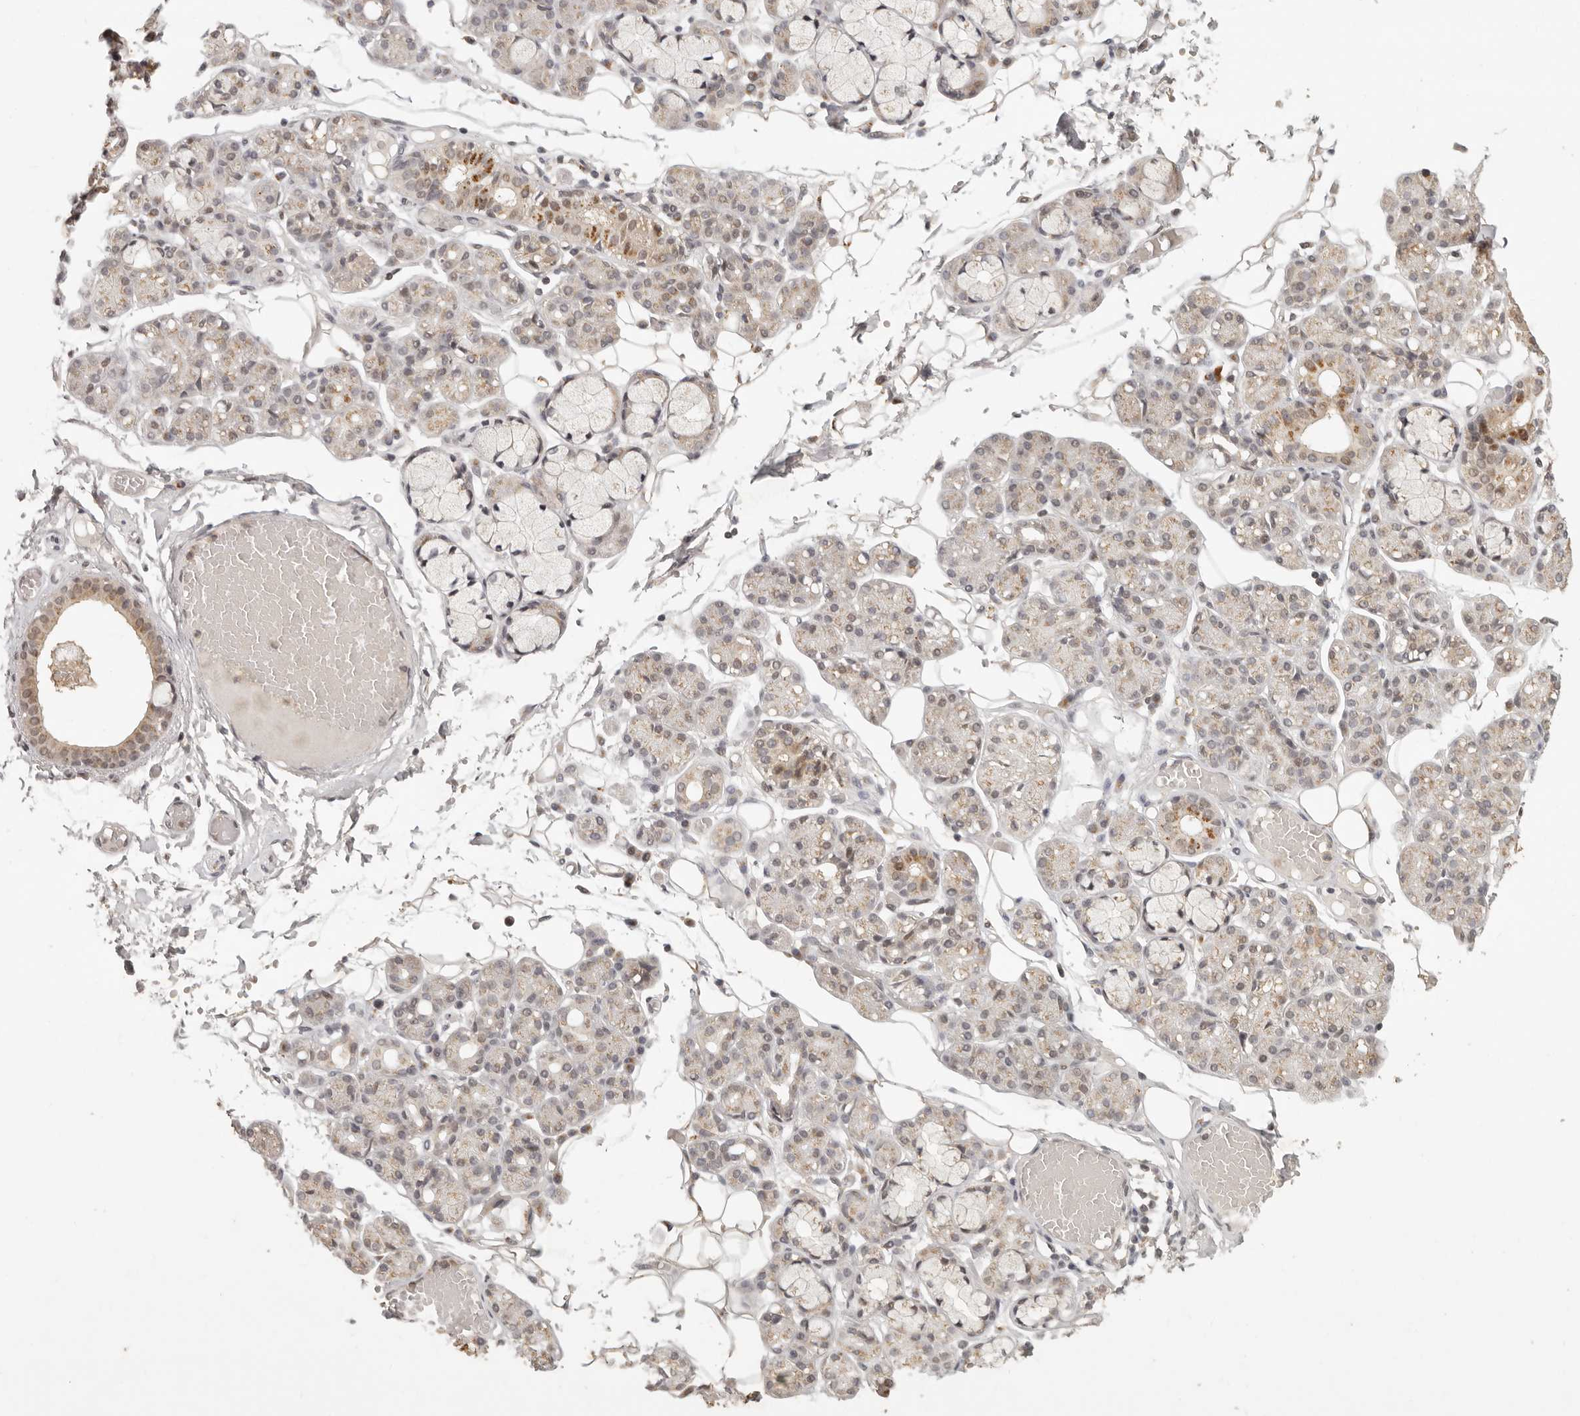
{"staining": {"intensity": "moderate", "quantity": "25%-75%", "location": "cytoplasmic/membranous,nuclear"}, "tissue": "salivary gland", "cell_type": "Glandular cells", "image_type": "normal", "snomed": [{"axis": "morphology", "description": "Normal tissue, NOS"}, {"axis": "topography", "description": "Salivary gland"}], "caption": "A high-resolution photomicrograph shows IHC staining of unremarkable salivary gland, which shows moderate cytoplasmic/membranous,nuclear staining in about 25%-75% of glandular cells.", "gene": "LRRC75A", "patient": {"sex": "male", "age": 63}}